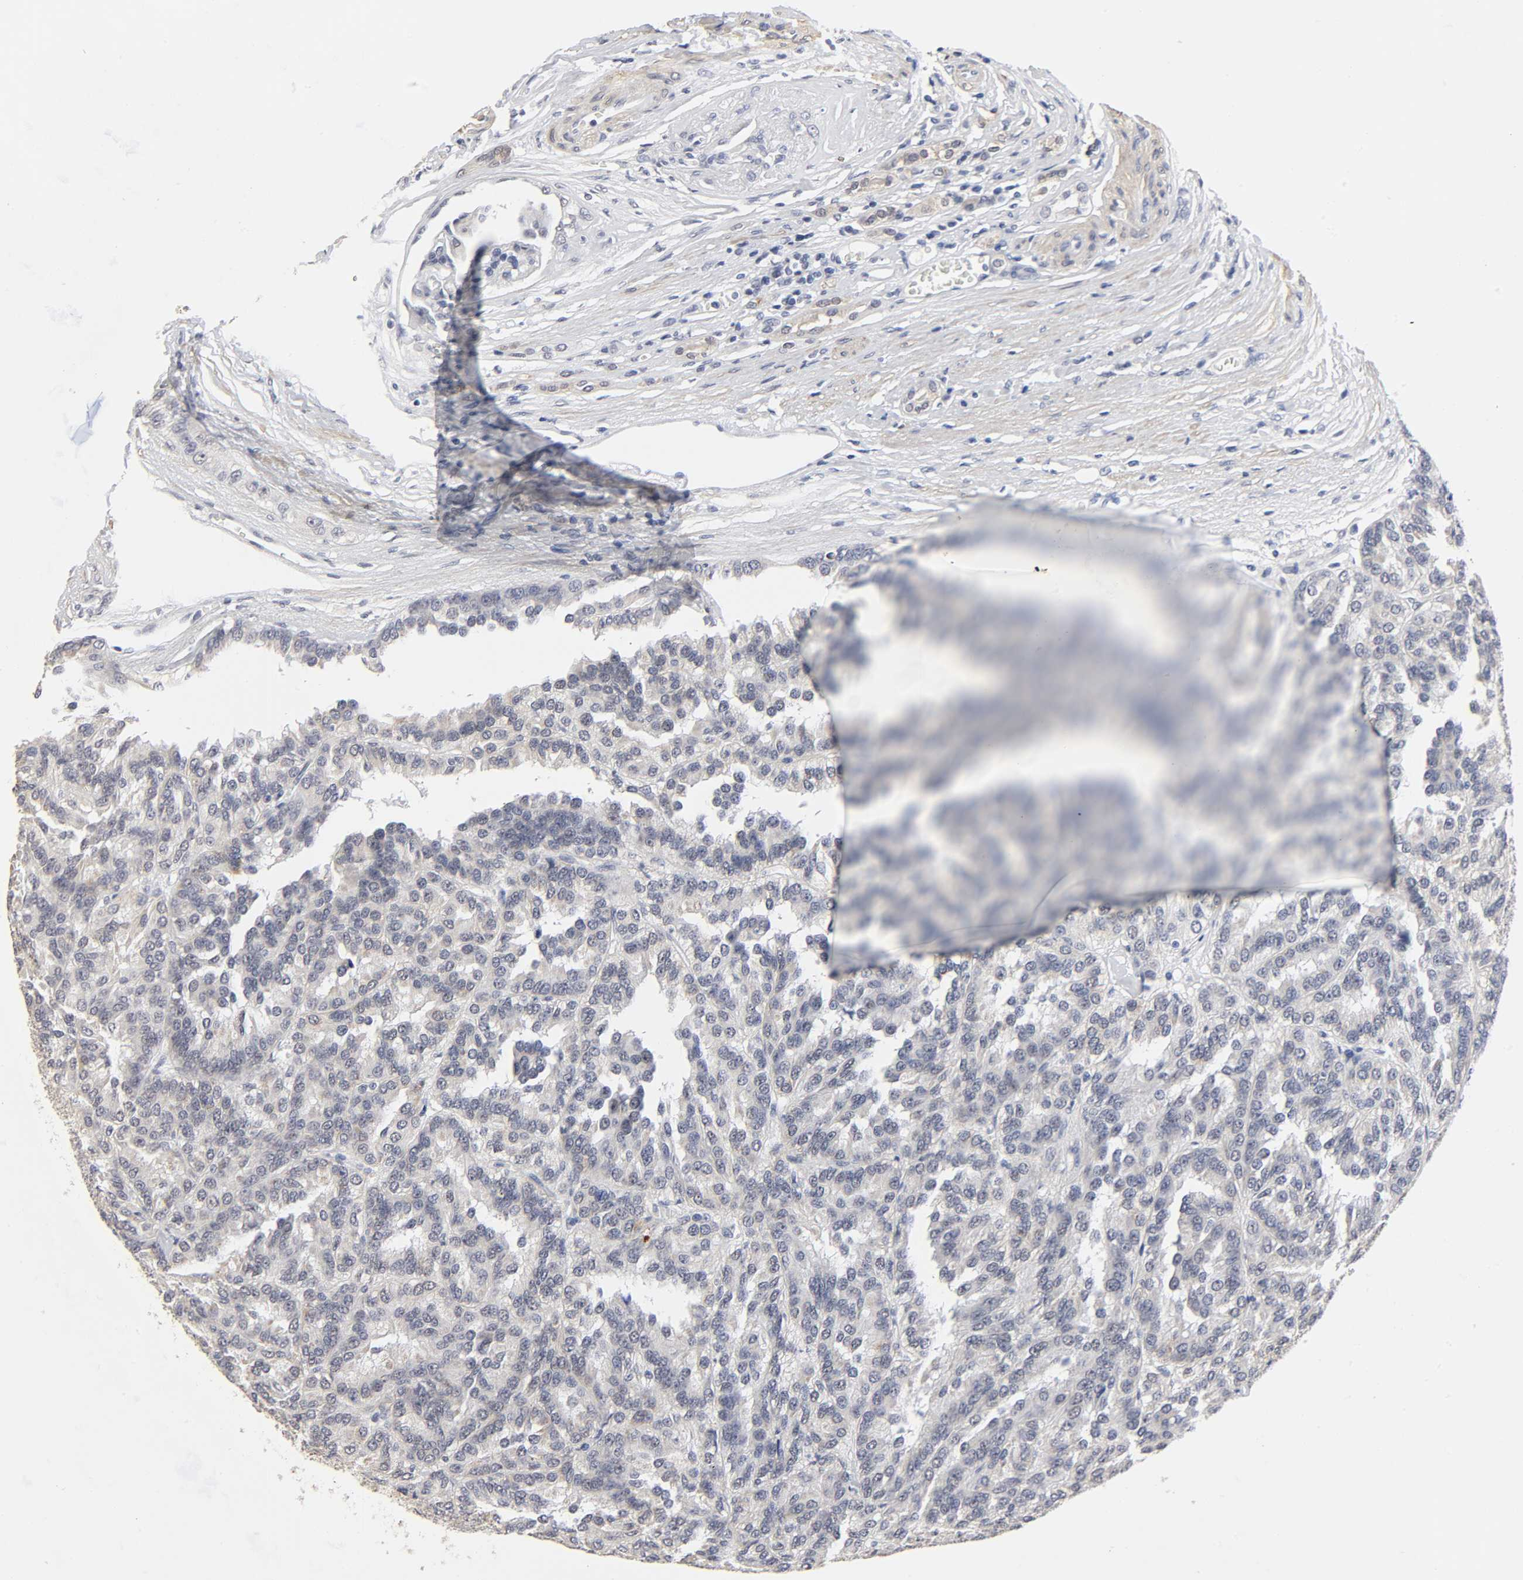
{"staining": {"intensity": "negative", "quantity": "none", "location": "none"}, "tissue": "renal cancer", "cell_type": "Tumor cells", "image_type": "cancer", "snomed": [{"axis": "morphology", "description": "Adenocarcinoma, NOS"}, {"axis": "topography", "description": "Kidney"}], "caption": "A high-resolution photomicrograph shows immunohistochemistry staining of renal cancer, which demonstrates no significant positivity in tumor cells. (Immunohistochemistry, brightfield microscopy, high magnification).", "gene": "GRHL2", "patient": {"sex": "male", "age": 46}}